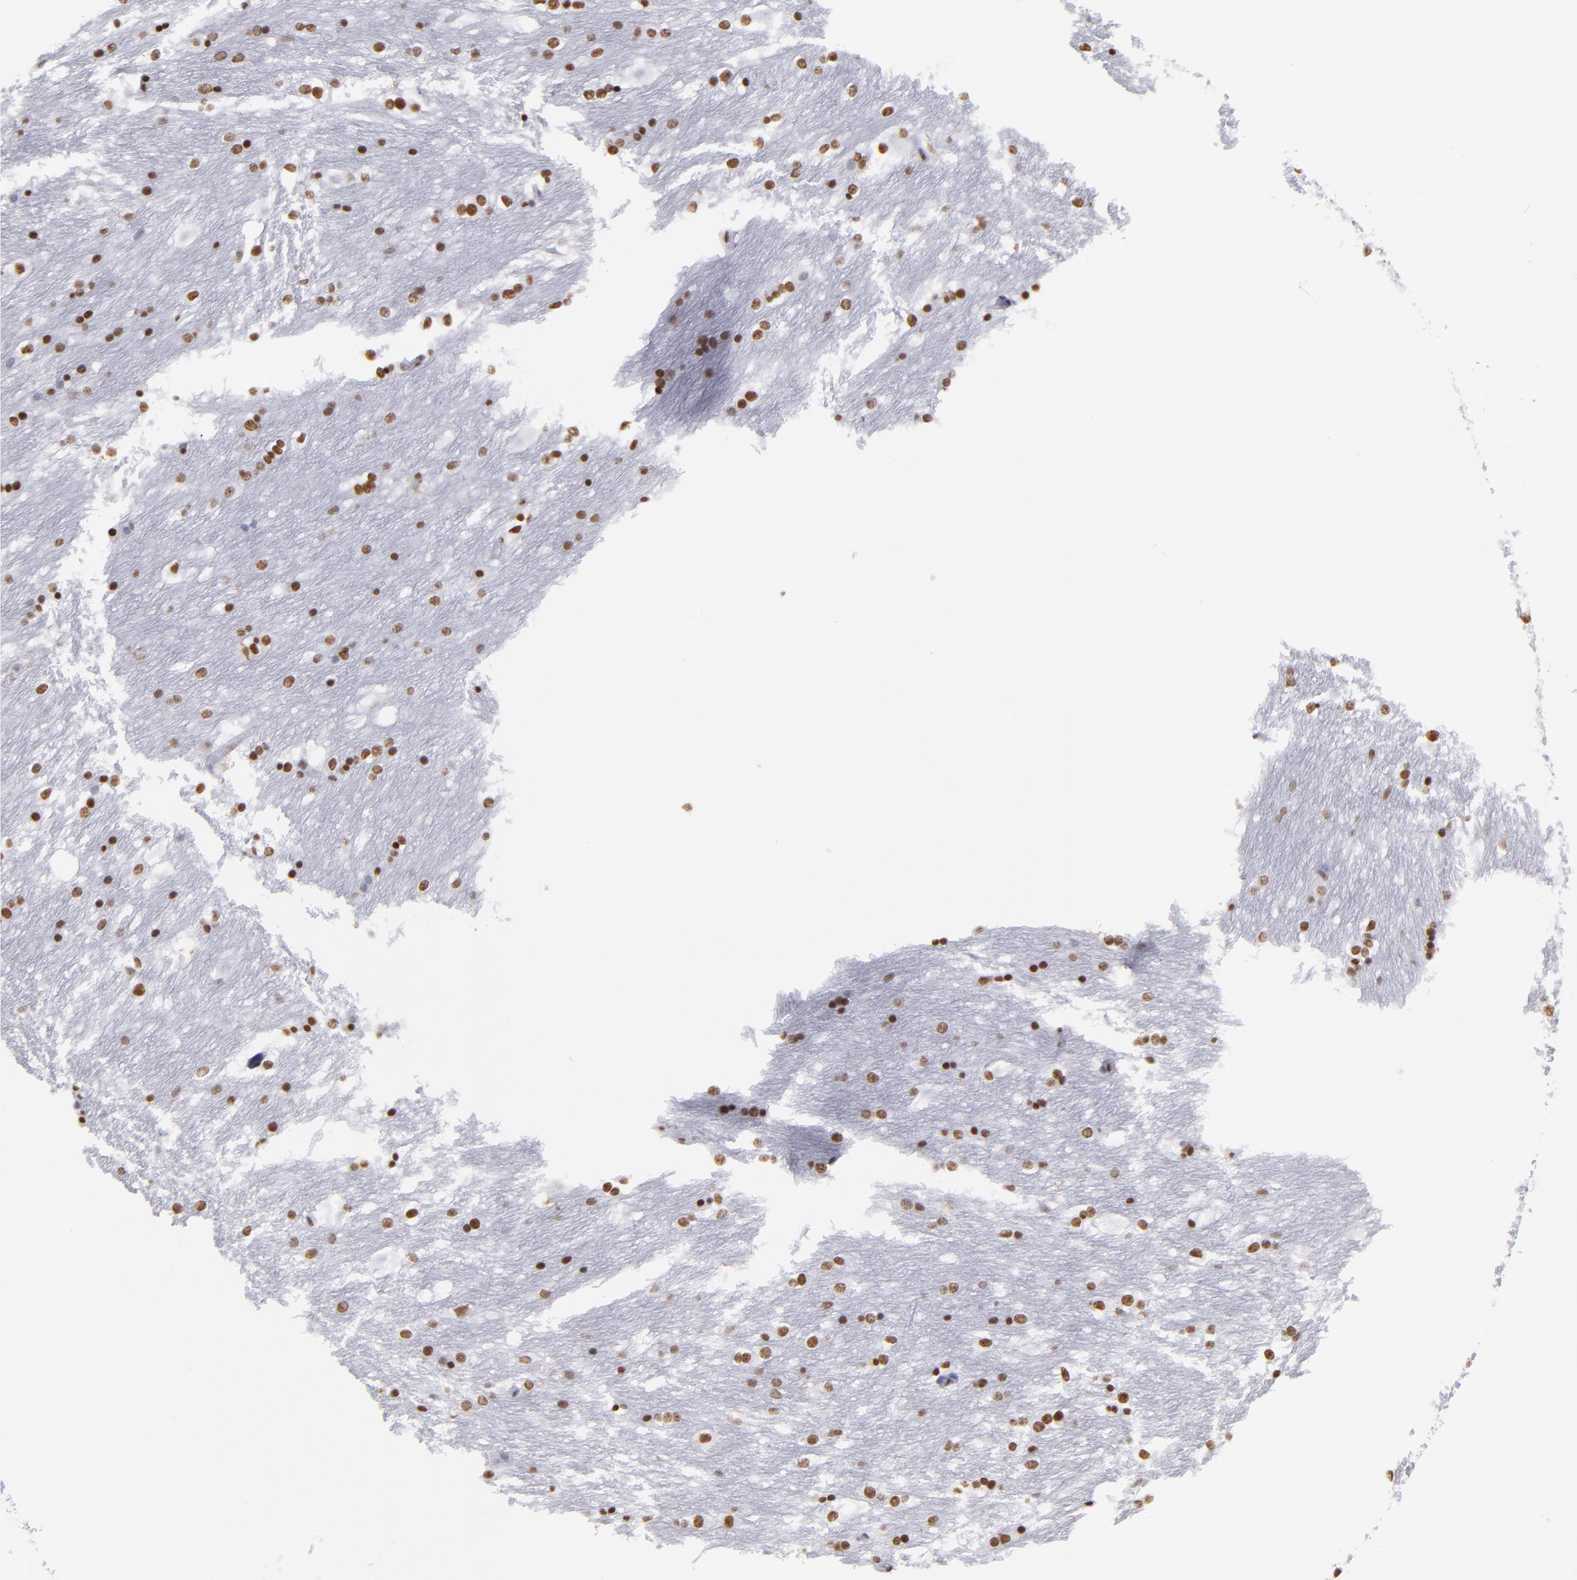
{"staining": {"intensity": "moderate", "quantity": ">75%", "location": "nuclear"}, "tissue": "caudate", "cell_type": "Glial cells", "image_type": "normal", "snomed": [{"axis": "morphology", "description": "Normal tissue, NOS"}, {"axis": "topography", "description": "Lateral ventricle wall"}], "caption": "Glial cells exhibit medium levels of moderate nuclear staining in about >75% of cells in normal human caudate. (DAB = brown stain, brightfield microscopy at high magnification).", "gene": "TERF2", "patient": {"sex": "female", "age": 19}}